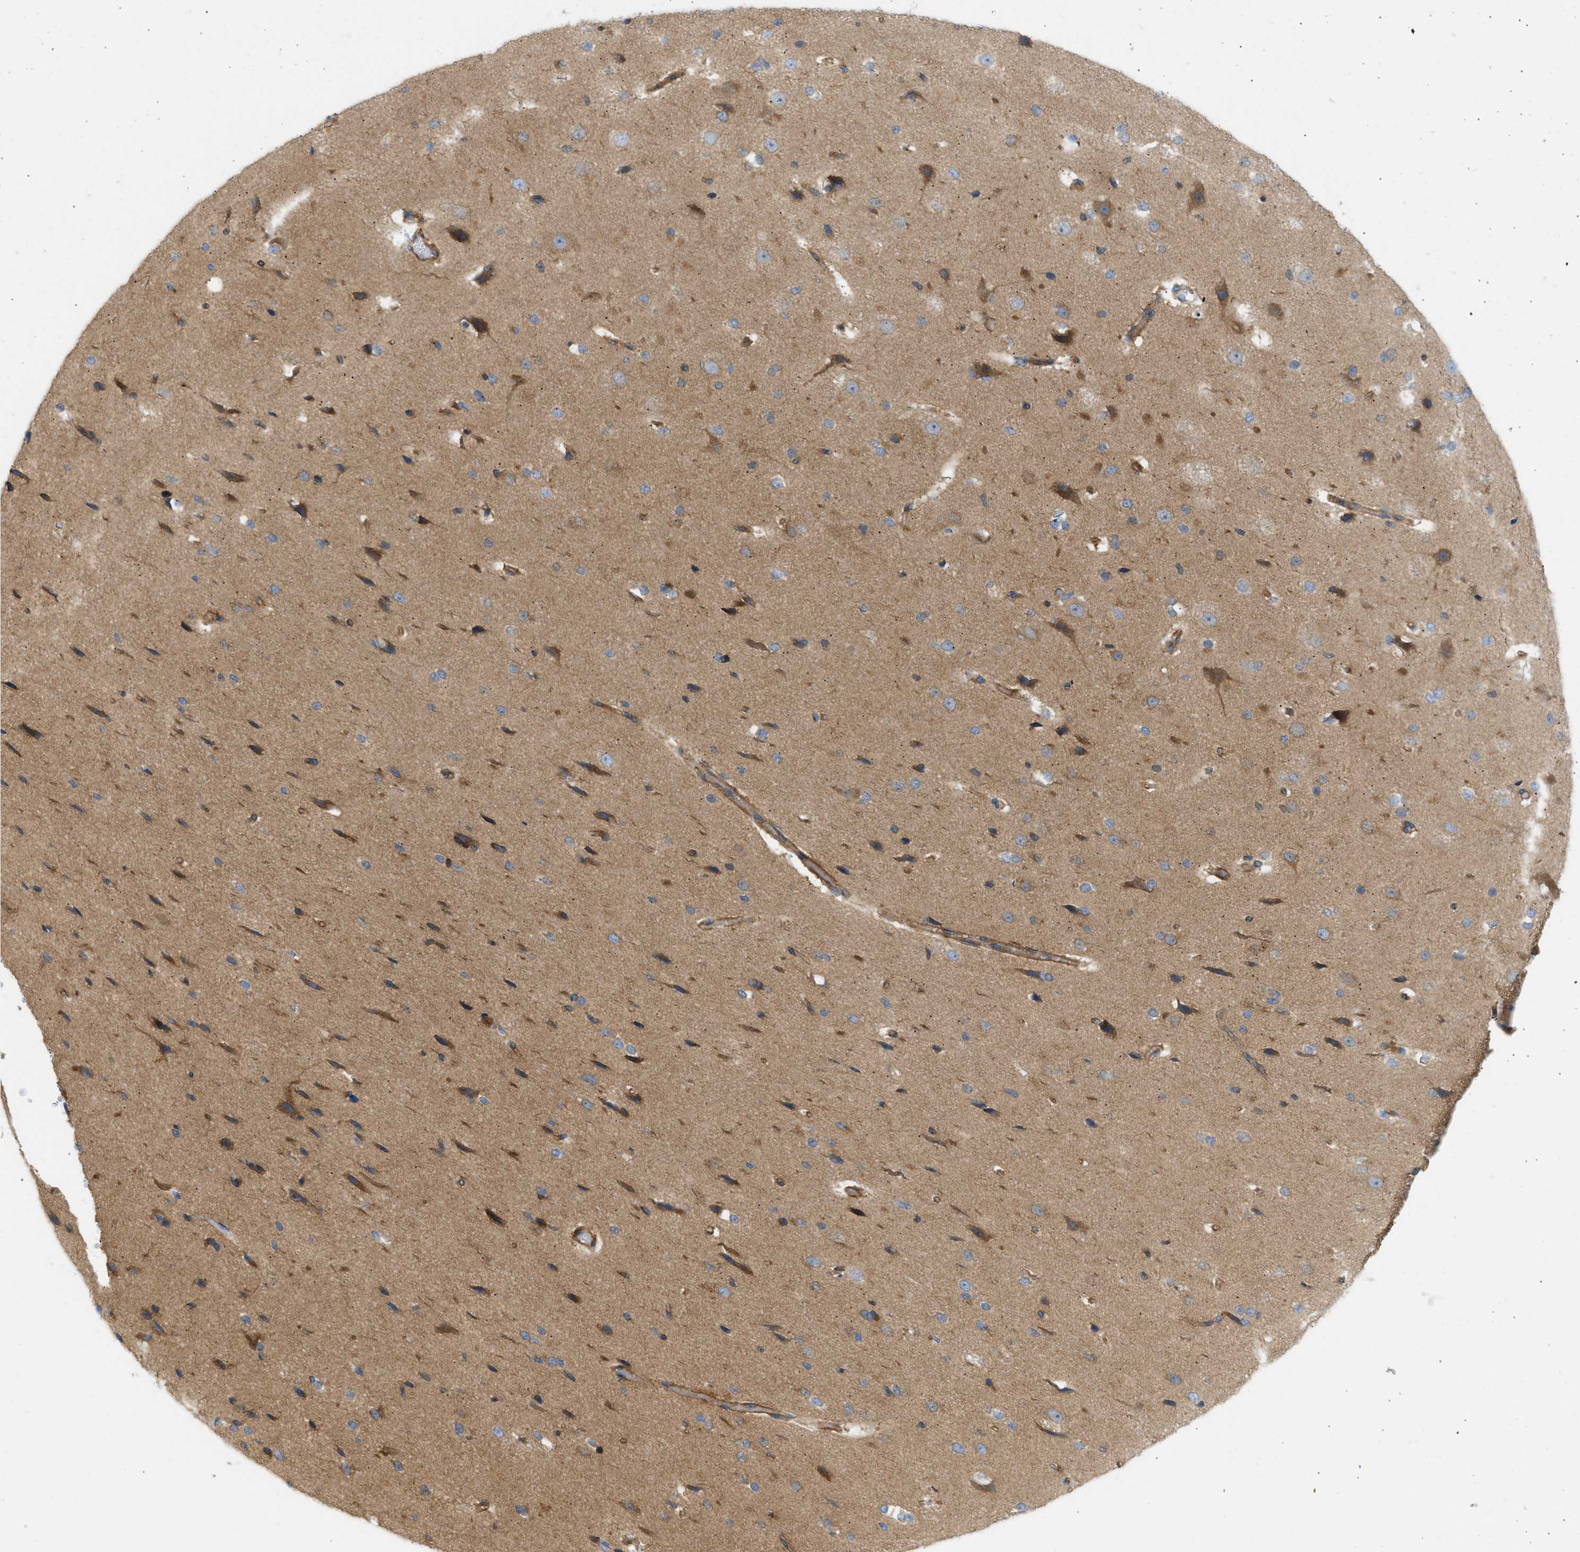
{"staining": {"intensity": "moderate", "quantity": ">75%", "location": "cytoplasmic/membranous"}, "tissue": "cerebral cortex", "cell_type": "Endothelial cells", "image_type": "normal", "snomed": [{"axis": "morphology", "description": "Normal tissue, NOS"}, {"axis": "morphology", "description": "Developmental malformation"}, {"axis": "topography", "description": "Cerebral cortex"}], "caption": "A medium amount of moderate cytoplasmic/membranous expression is appreciated in approximately >75% of endothelial cells in unremarkable cerebral cortex.", "gene": "STRN", "patient": {"sex": "female", "age": 30}}